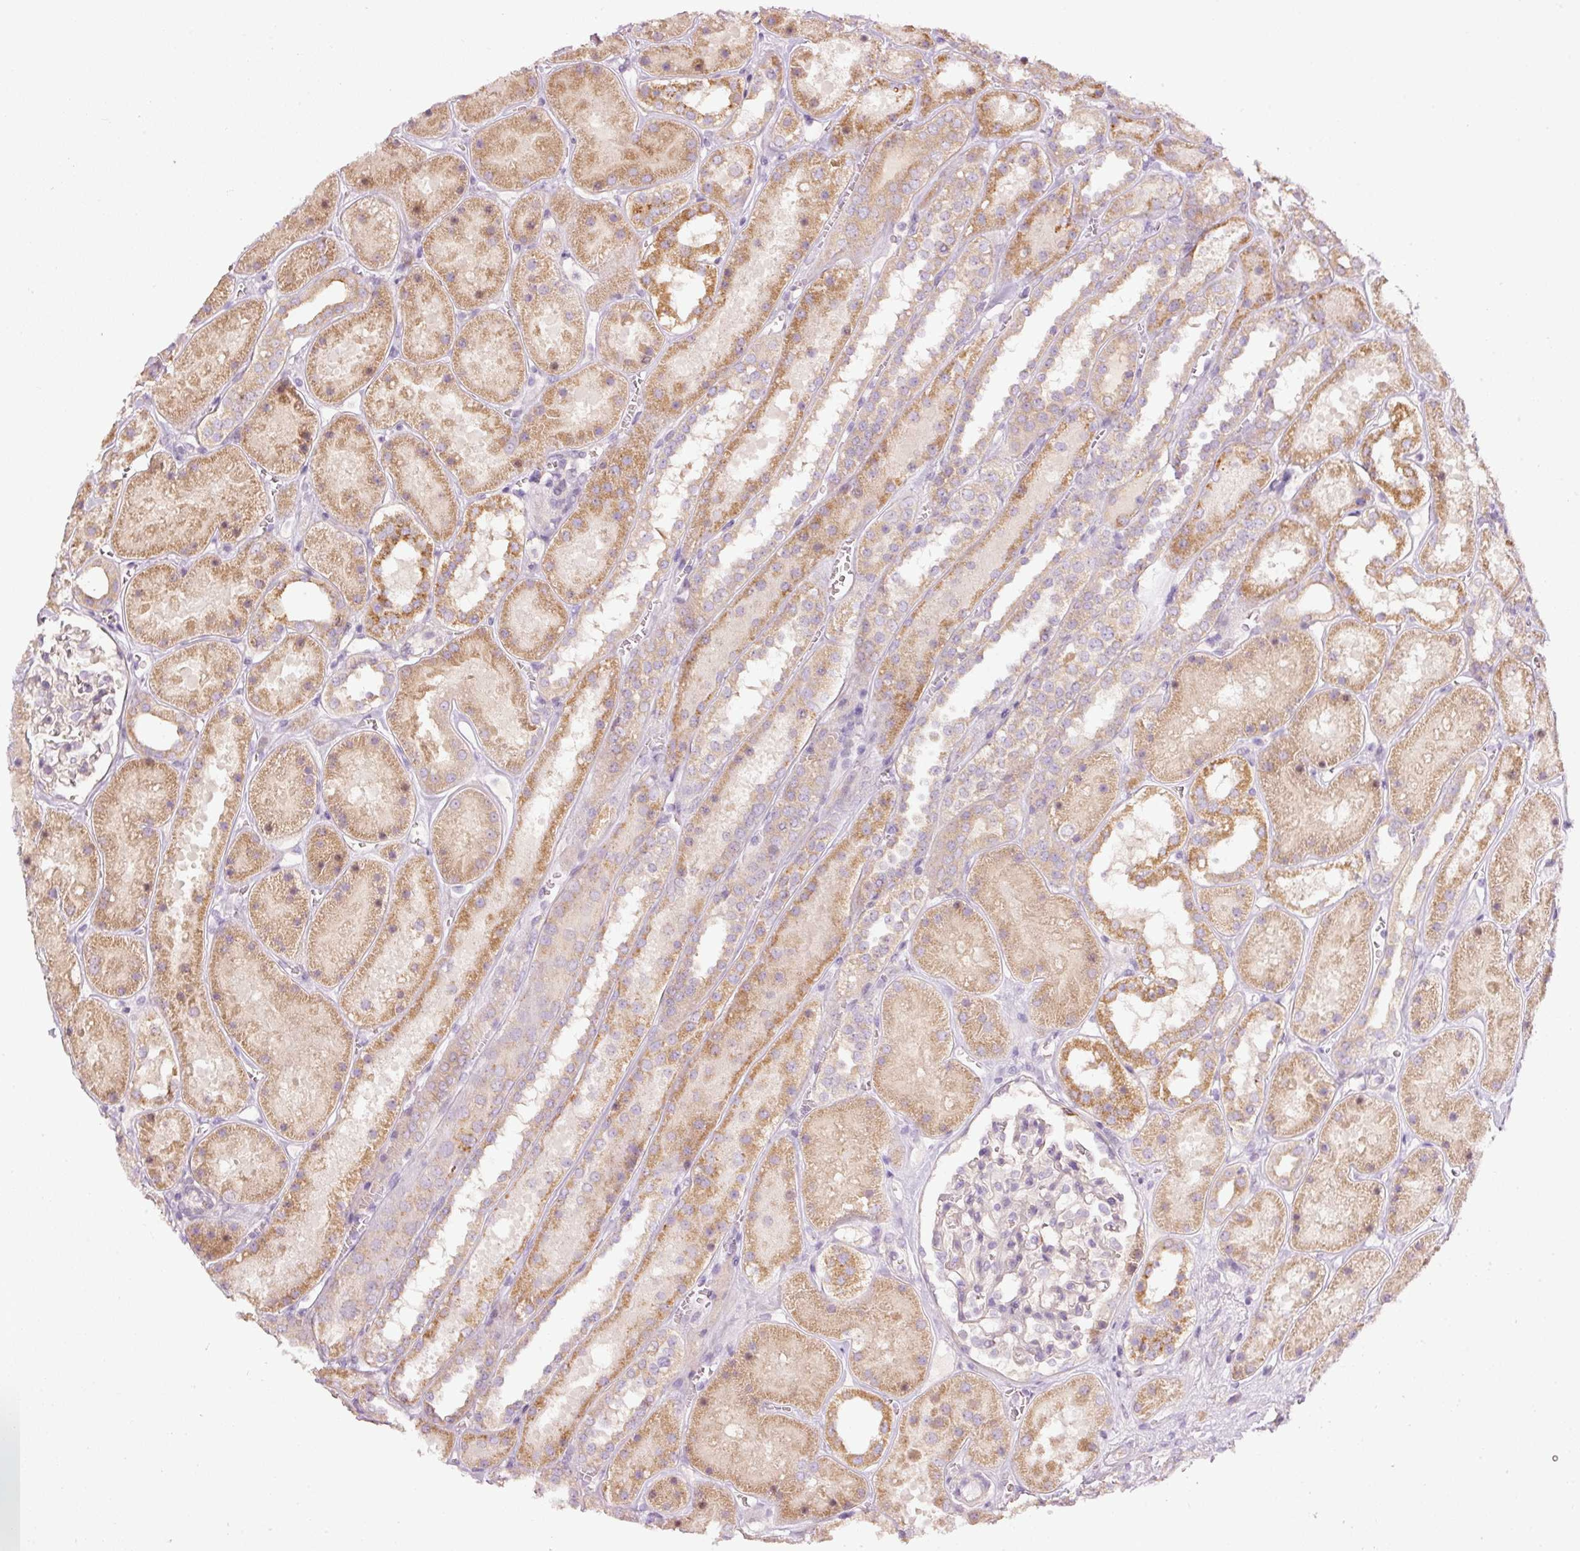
{"staining": {"intensity": "weak", "quantity": "<25%", "location": "cytoplasmic/membranous"}, "tissue": "kidney", "cell_type": "Cells in glomeruli", "image_type": "normal", "snomed": [{"axis": "morphology", "description": "Normal tissue, NOS"}, {"axis": "topography", "description": "Kidney"}], "caption": "Immunohistochemistry (IHC) image of normal kidney: kidney stained with DAB reveals no significant protein expression in cells in glomeruli. Nuclei are stained in blue.", "gene": "MAP10", "patient": {"sex": "female", "age": 41}}